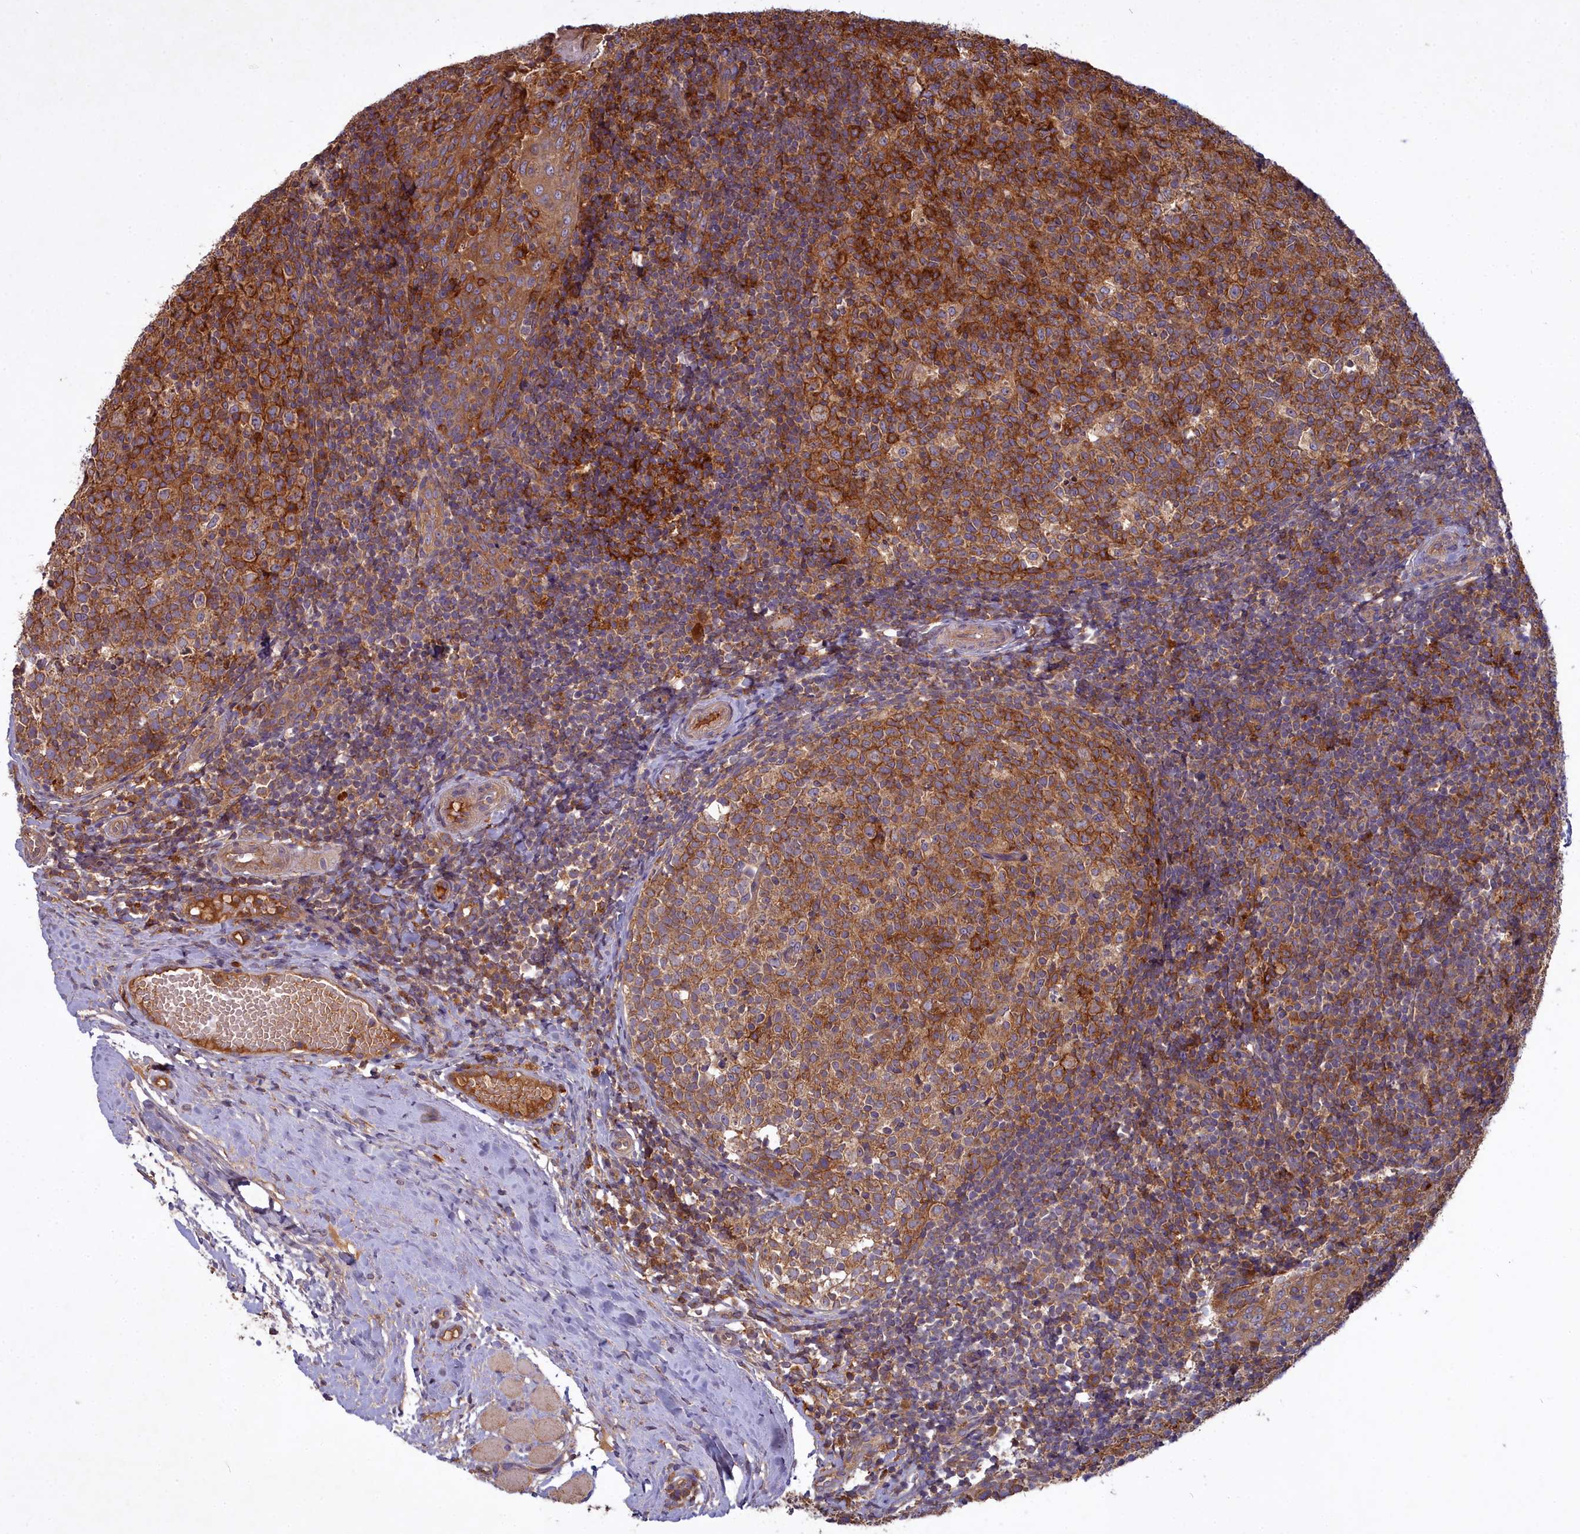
{"staining": {"intensity": "strong", "quantity": ">75%", "location": "cytoplasmic/membranous"}, "tissue": "tonsil", "cell_type": "Germinal center cells", "image_type": "normal", "snomed": [{"axis": "morphology", "description": "Normal tissue, NOS"}, {"axis": "topography", "description": "Tonsil"}], "caption": "Approximately >75% of germinal center cells in unremarkable tonsil display strong cytoplasmic/membranous protein staining as visualized by brown immunohistochemical staining.", "gene": "CCDC167", "patient": {"sex": "female", "age": 19}}